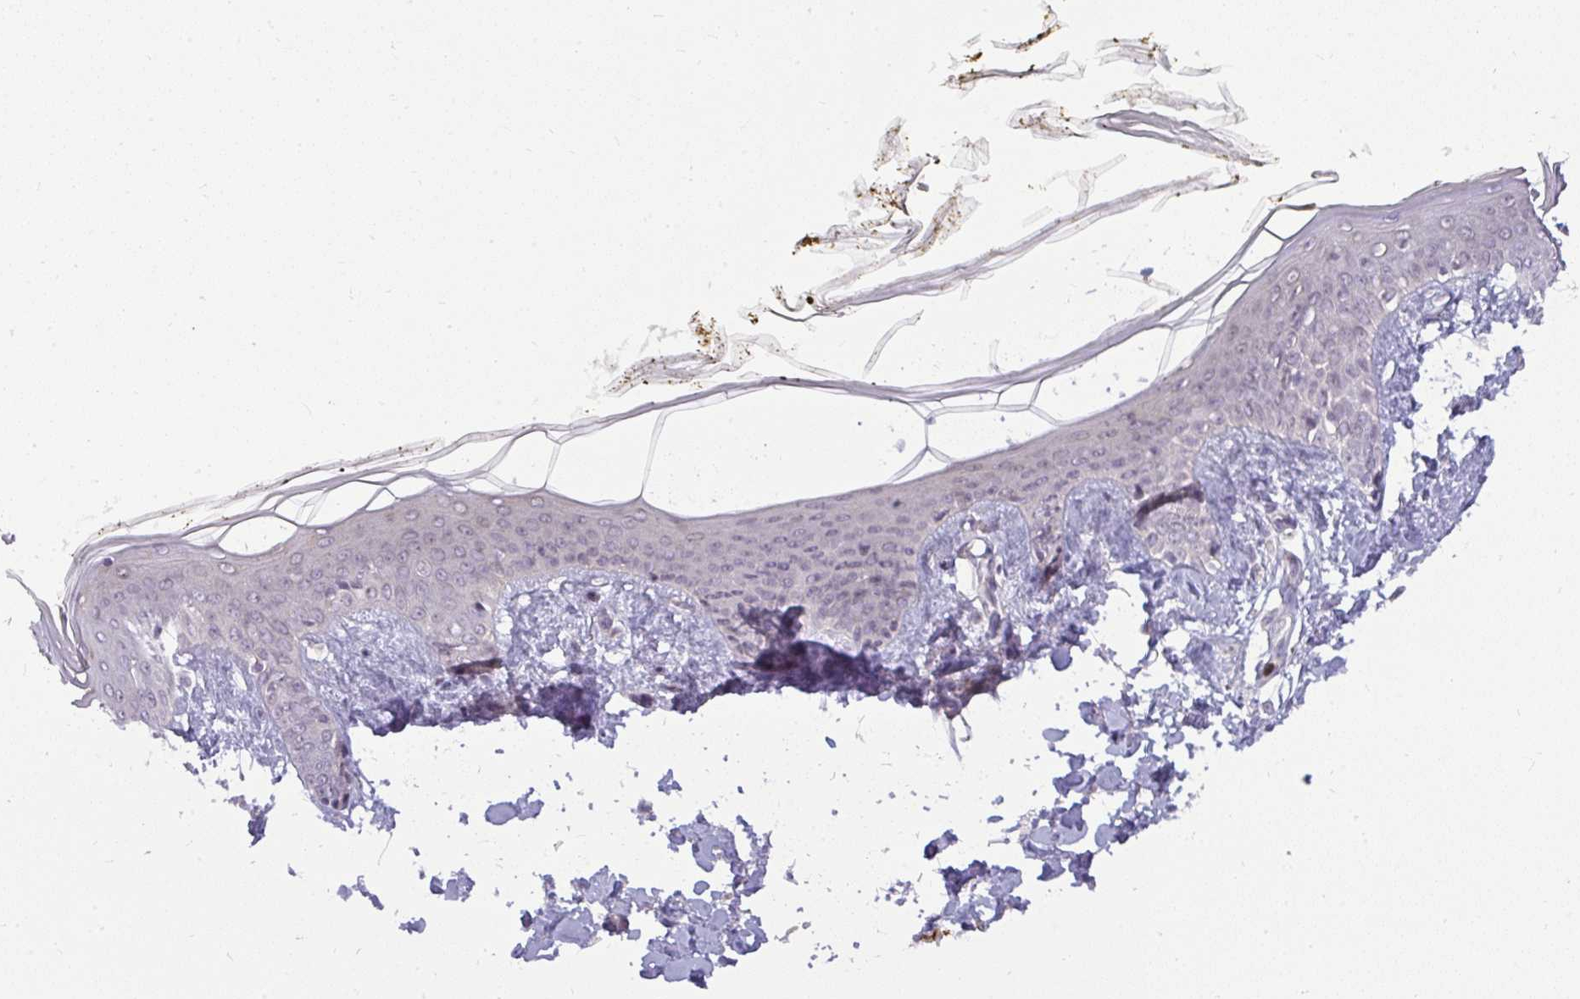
{"staining": {"intensity": "negative", "quantity": "none", "location": "none"}, "tissue": "skin", "cell_type": "Fibroblasts", "image_type": "normal", "snomed": [{"axis": "morphology", "description": "Normal tissue, NOS"}, {"axis": "topography", "description": "Skin"}], "caption": "Protein analysis of unremarkable skin exhibits no significant expression in fibroblasts. (DAB IHC visualized using brightfield microscopy, high magnification).", "gene": "DZIP1", "patient": {"sex": "female", "age": 34}}